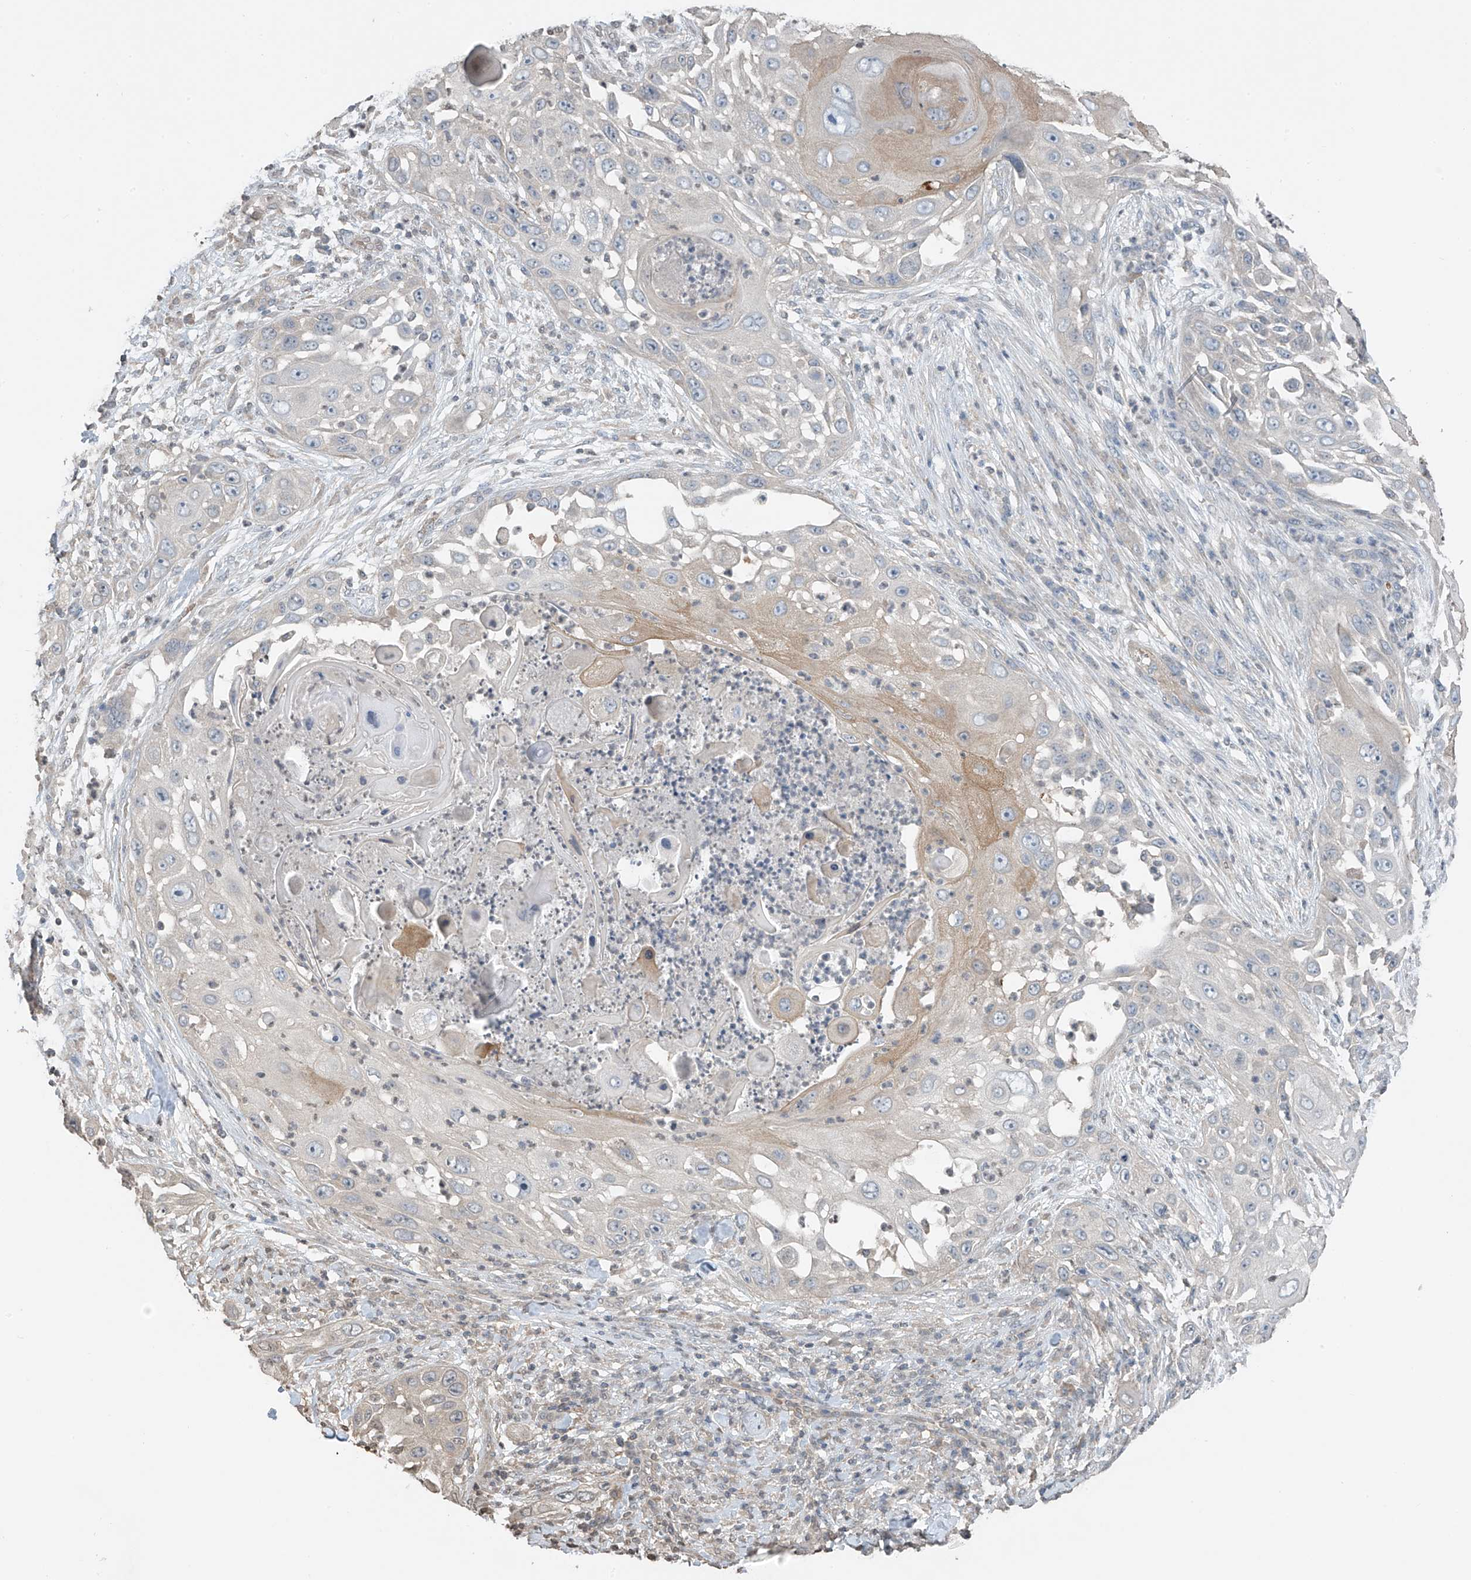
{"staining": {"intensity": "negative", "quantity": "none", "location": "none"}, "tissue": "skin cancer", "cell_type": "Tumor cells", "image_type": "cancer", "snomed": [{"axis": "morphology", "description": "Squamous cell carcinoma, NOS"}, {"axis": "topography", "description": "Skin"}], "caption": "Immunohistochemistry (IHC) of human skin squamous cell carcinoma displays no positivity in tumor cells. (Brightfield microscopy of DAB immunohistochemistry at high magnification).", "gene": "HOXA11", "patient": {"sex": "female", "age": 44}}